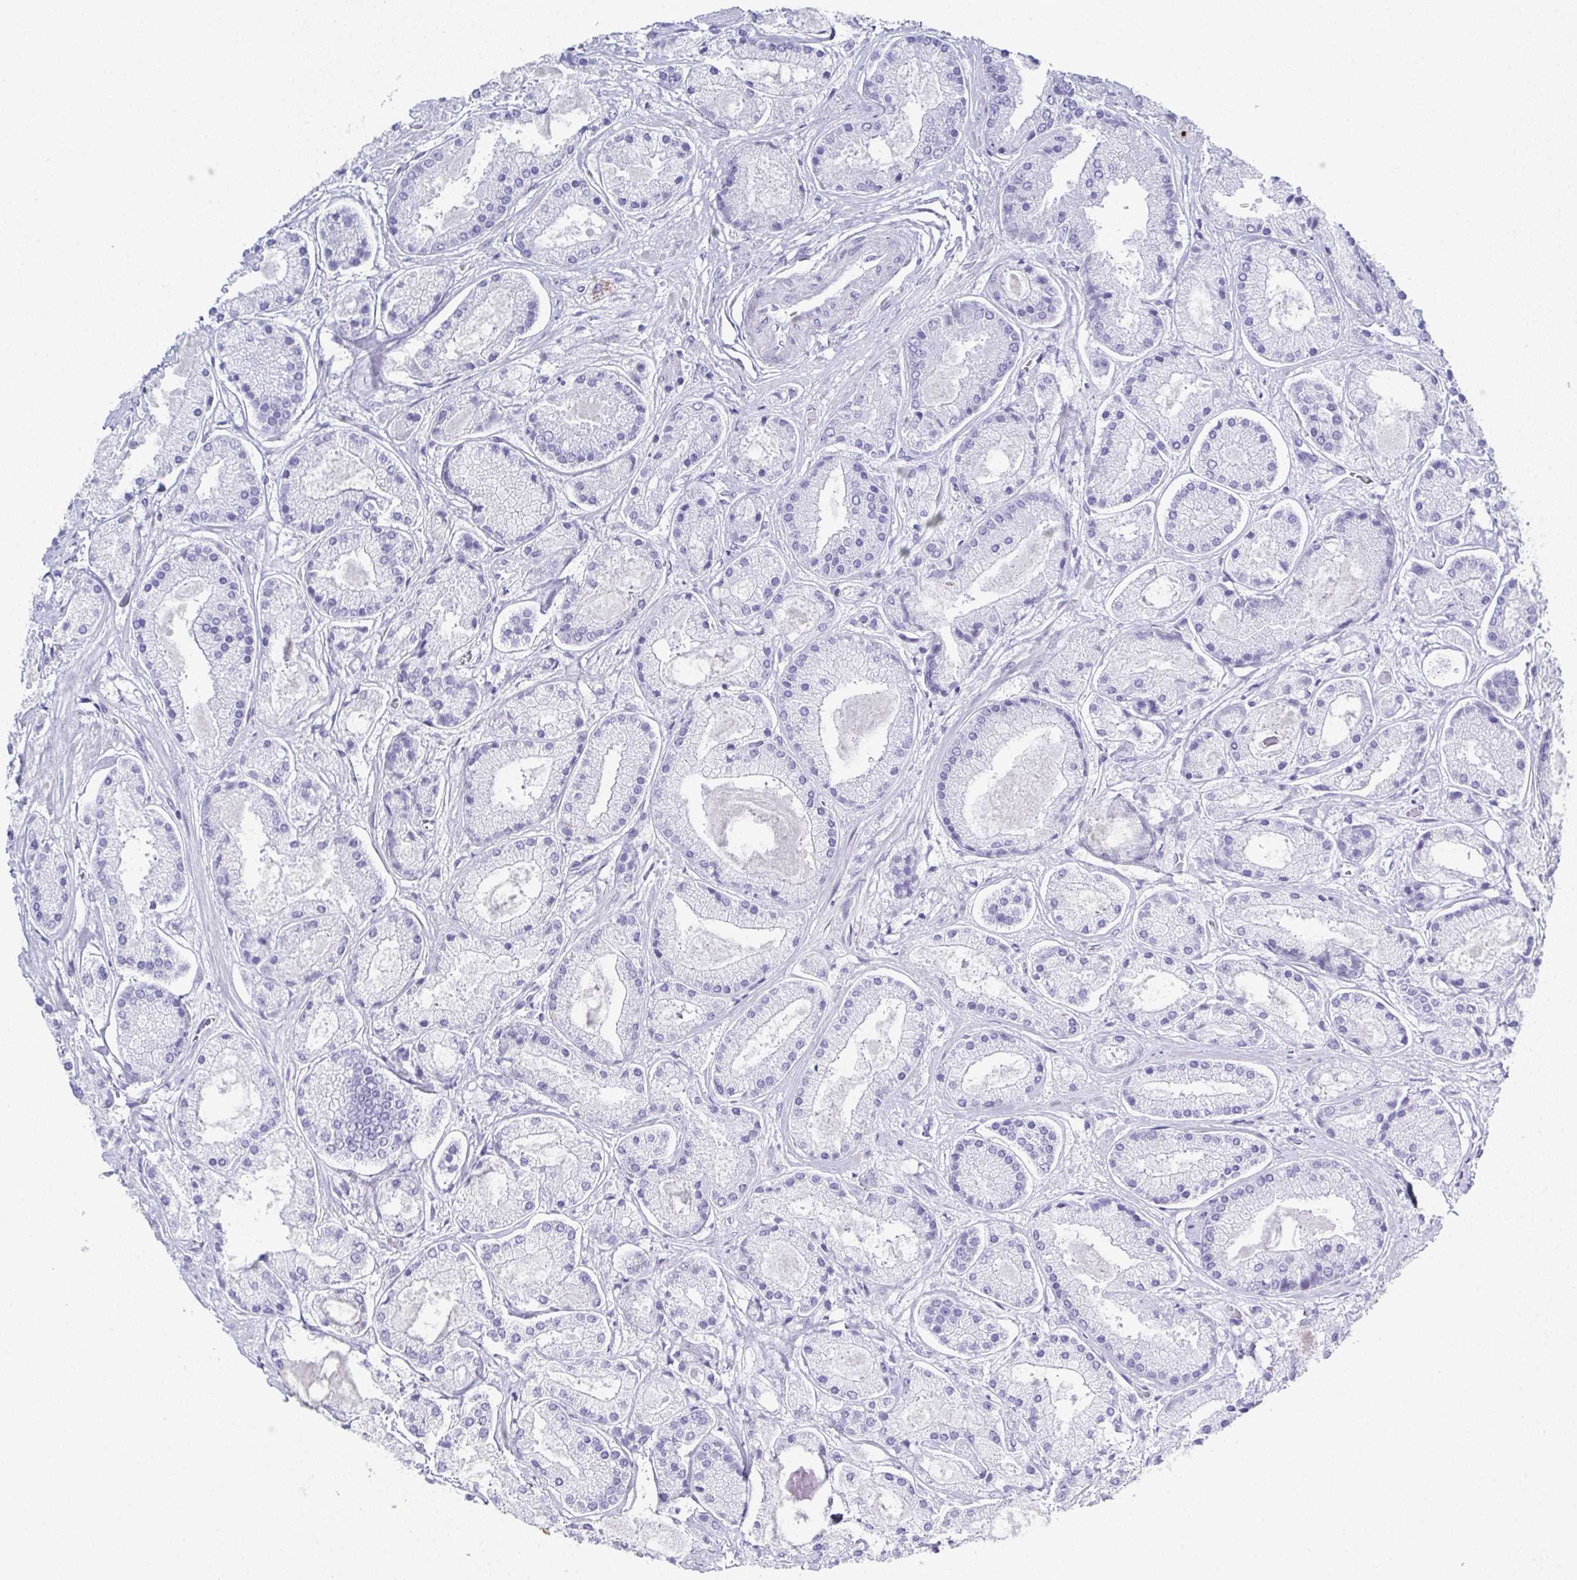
{"staining": {"intensity": "negative", "quantity": "none", "location": "none"}, "tissue": "prostate cancer", "cell_type": "Tumor cells", "image_type": "cancer", "snomed": [{"axis": "morphology", "description": "Adenocarcinoma, High grade"}, {"axis": "topography", "description": "Prostate"}], "caption": "IHC photomicrograph of neoplastic tissue: human prostate high-grade adenocarcinoma stained with DAB (3,3'-diaminobenzidine) demonstrates no significant protein staining in tumor cells. (Immunohistochemistry (ihc), brightfield microscopy, high magnification).", "gene": "SYCP1", "patient": {"sex": "male", "age": 67}}